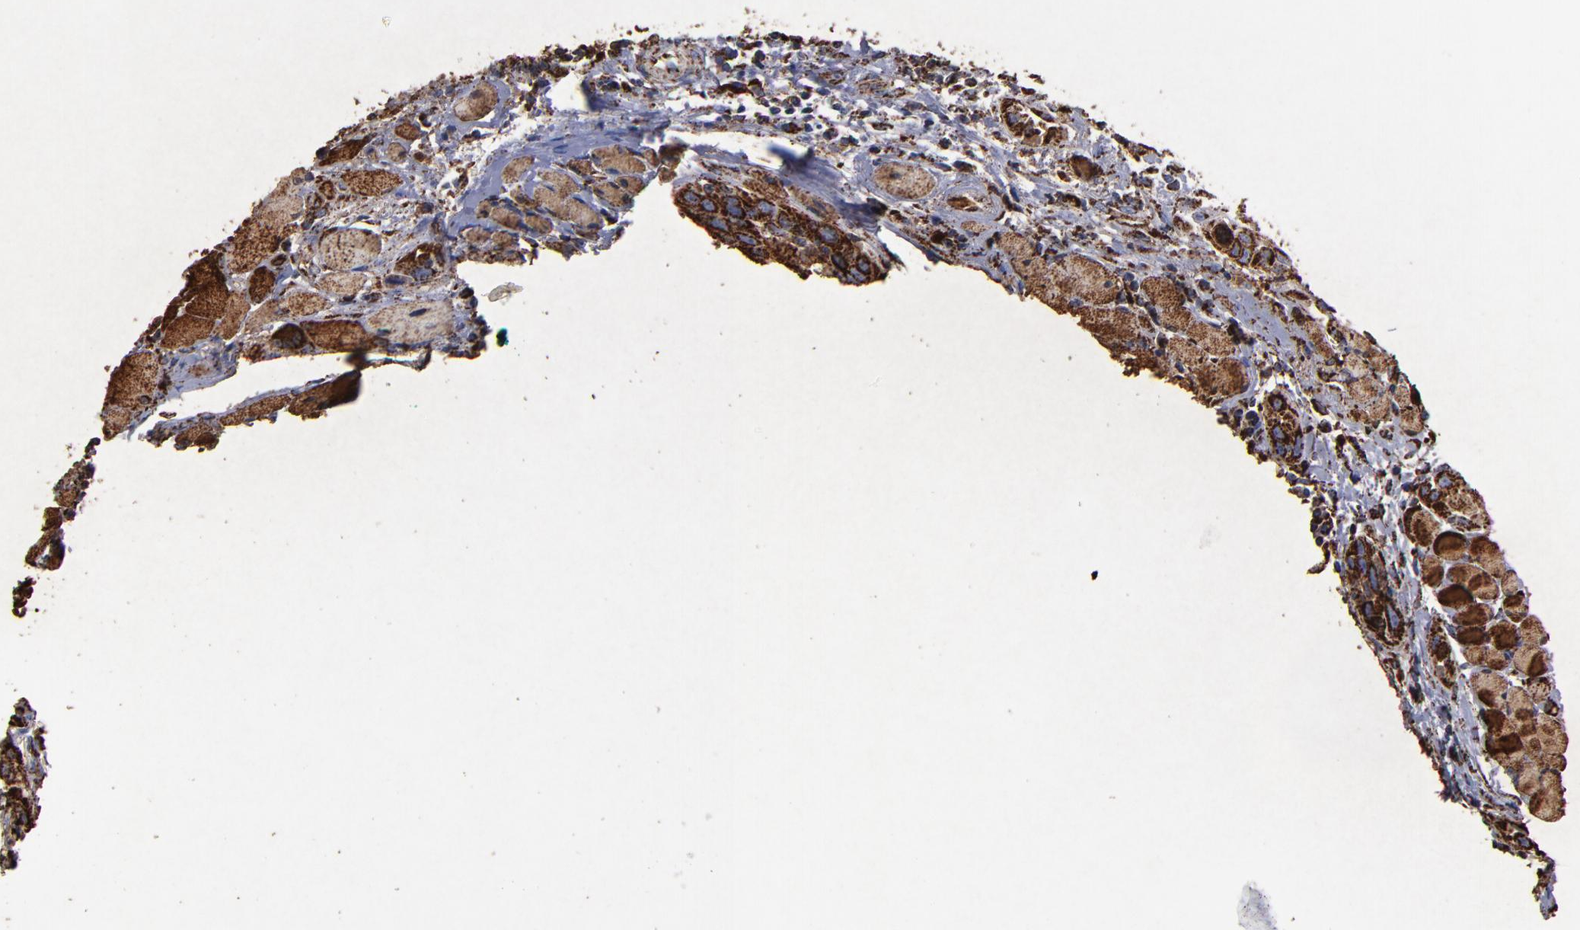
{"staining": {"intensity": "strong", "quantity": ">75%", "location": "cytoplasmic/membranous"}, "tissue": "head and neck cancer", "cell_type": "Tumor cells", "image_type": "cancer", "snomed": [{"axis": "morphology", "description": "Squamous cell carcinoma, NOS"}, {"axis": "topography", "description": "Oral tissue"}, {"axis": "topography", "description": "Head-Neck"}], "caption": "Immunohistochemical staining of human head and neck cancer demonstrates high levels of strong cytoplasmic/membranous protein positivity in approximately >75% of tumor cells. The protein is shown in brown color, while the nuclei are stained blue.", "gene": "SOD2", "patient": {"sex": "female", "age": 50}}